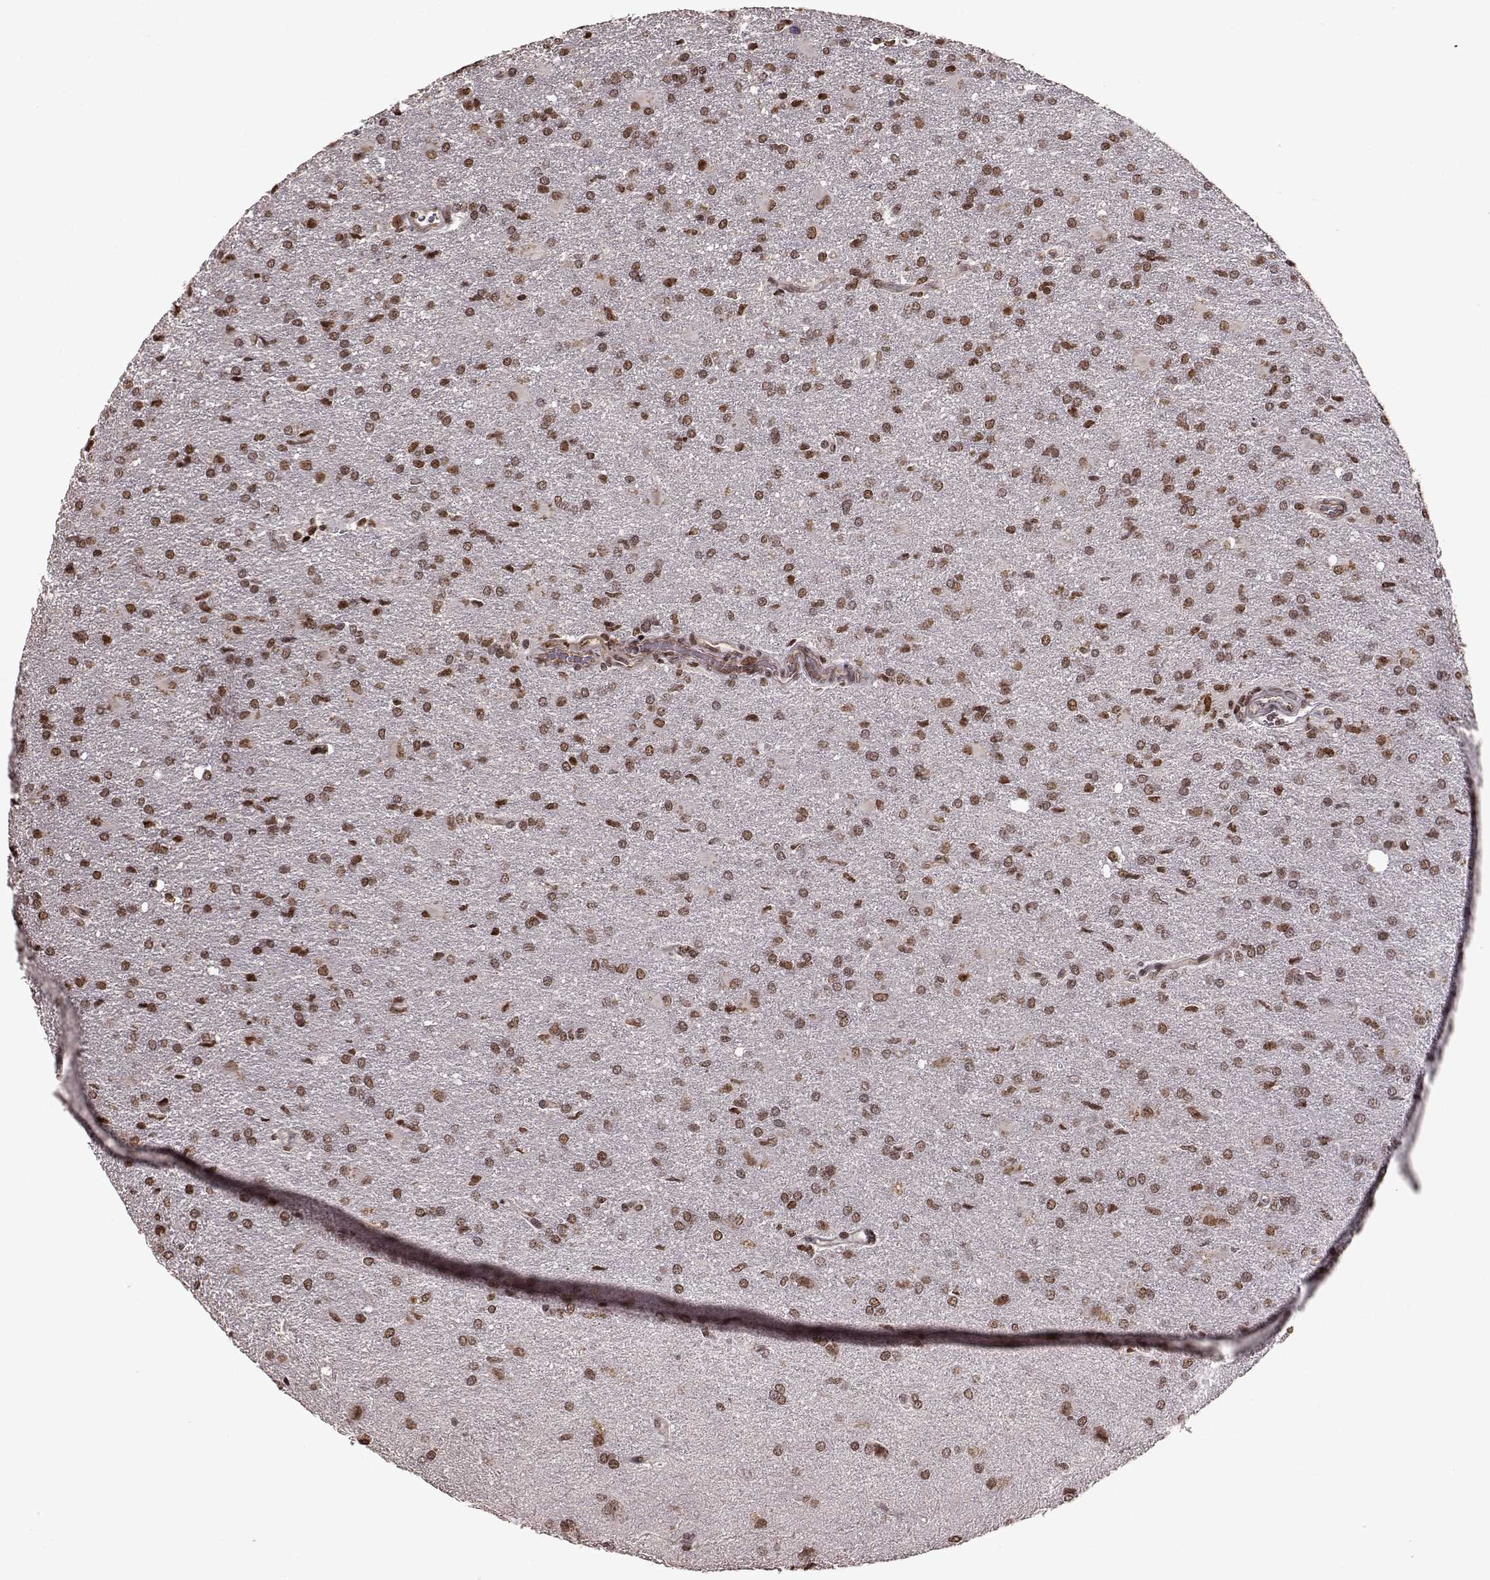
{"staining": {"intensity": "moderate", "quantity": ">75%", "location": "nuclear"}, "tissue": "glioma", "cell_type": "Tumor cells", "image_type": "cancer", "snomed": [{"axis": "morphology", "description": "Glioma, malignant, High grade"}, {"axis": "topography", "description": "Brain"}], "caption": "Moderate nuclear positivity is present in about >75% of tumor cells in malignant high-grade glioma.", "gene": "RRAGD", "patient": {"sex": "male", "age": 68}}